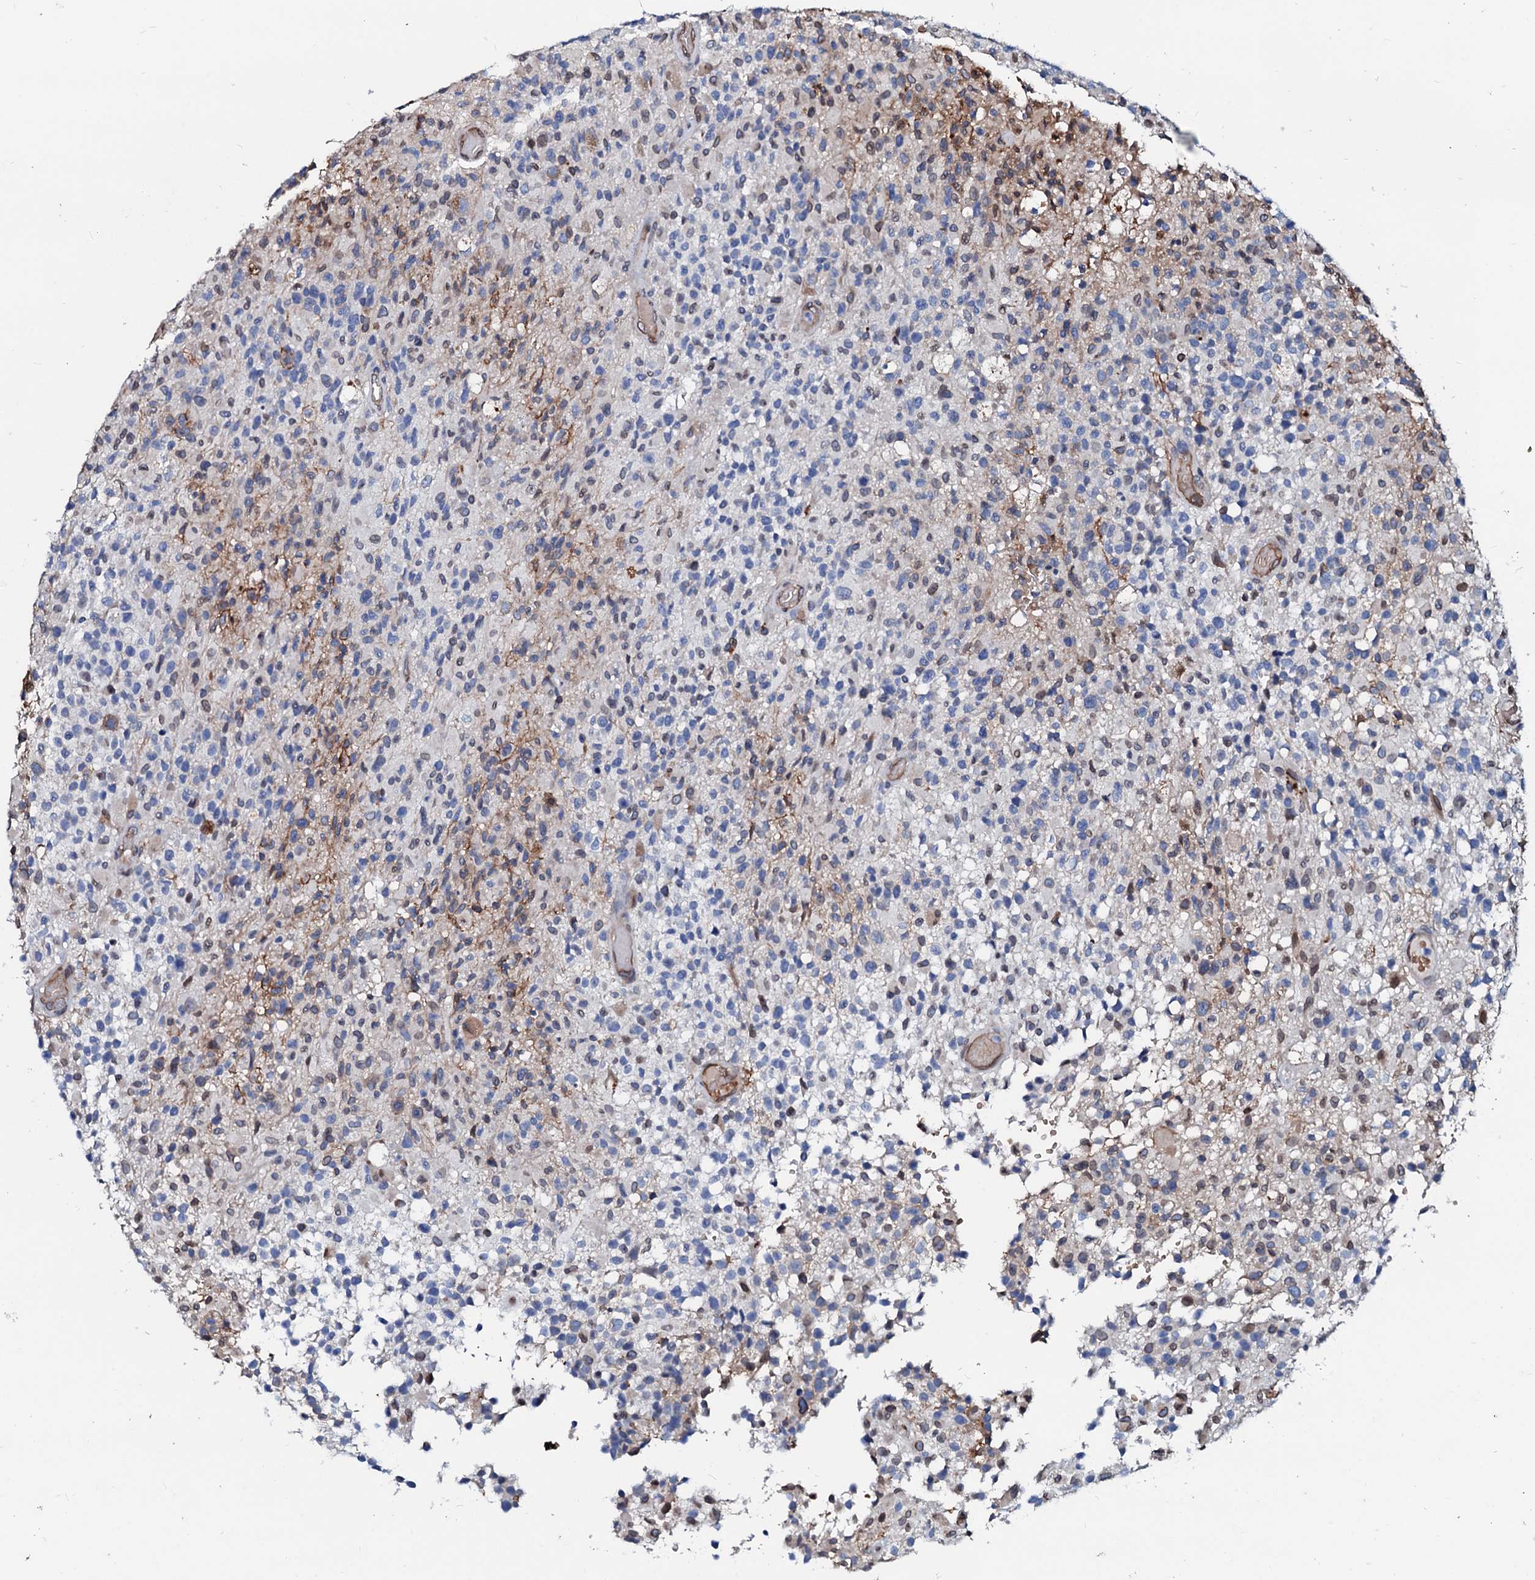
{"staining": {"intensity": "negative", "quantity": "none", "location": "none"}, "tissue": "glioma", "cell_type": "Tumor cells", "image_type": "cancer", "snomed": [{"axis": "morphology", "description": "Glioma, malignant, High grade"}, {"axis": "morphology", "description": "Glioblastoma, NOS"}, {"axis": "topography", "description": "Brain"}], "caption": "IHC histopathology image of human glioblastoma stained for a protein (brown), which reveals no expression in tumor cells.", "gene": "NRP2", "patient": {"sex": "male", "age": 60}}